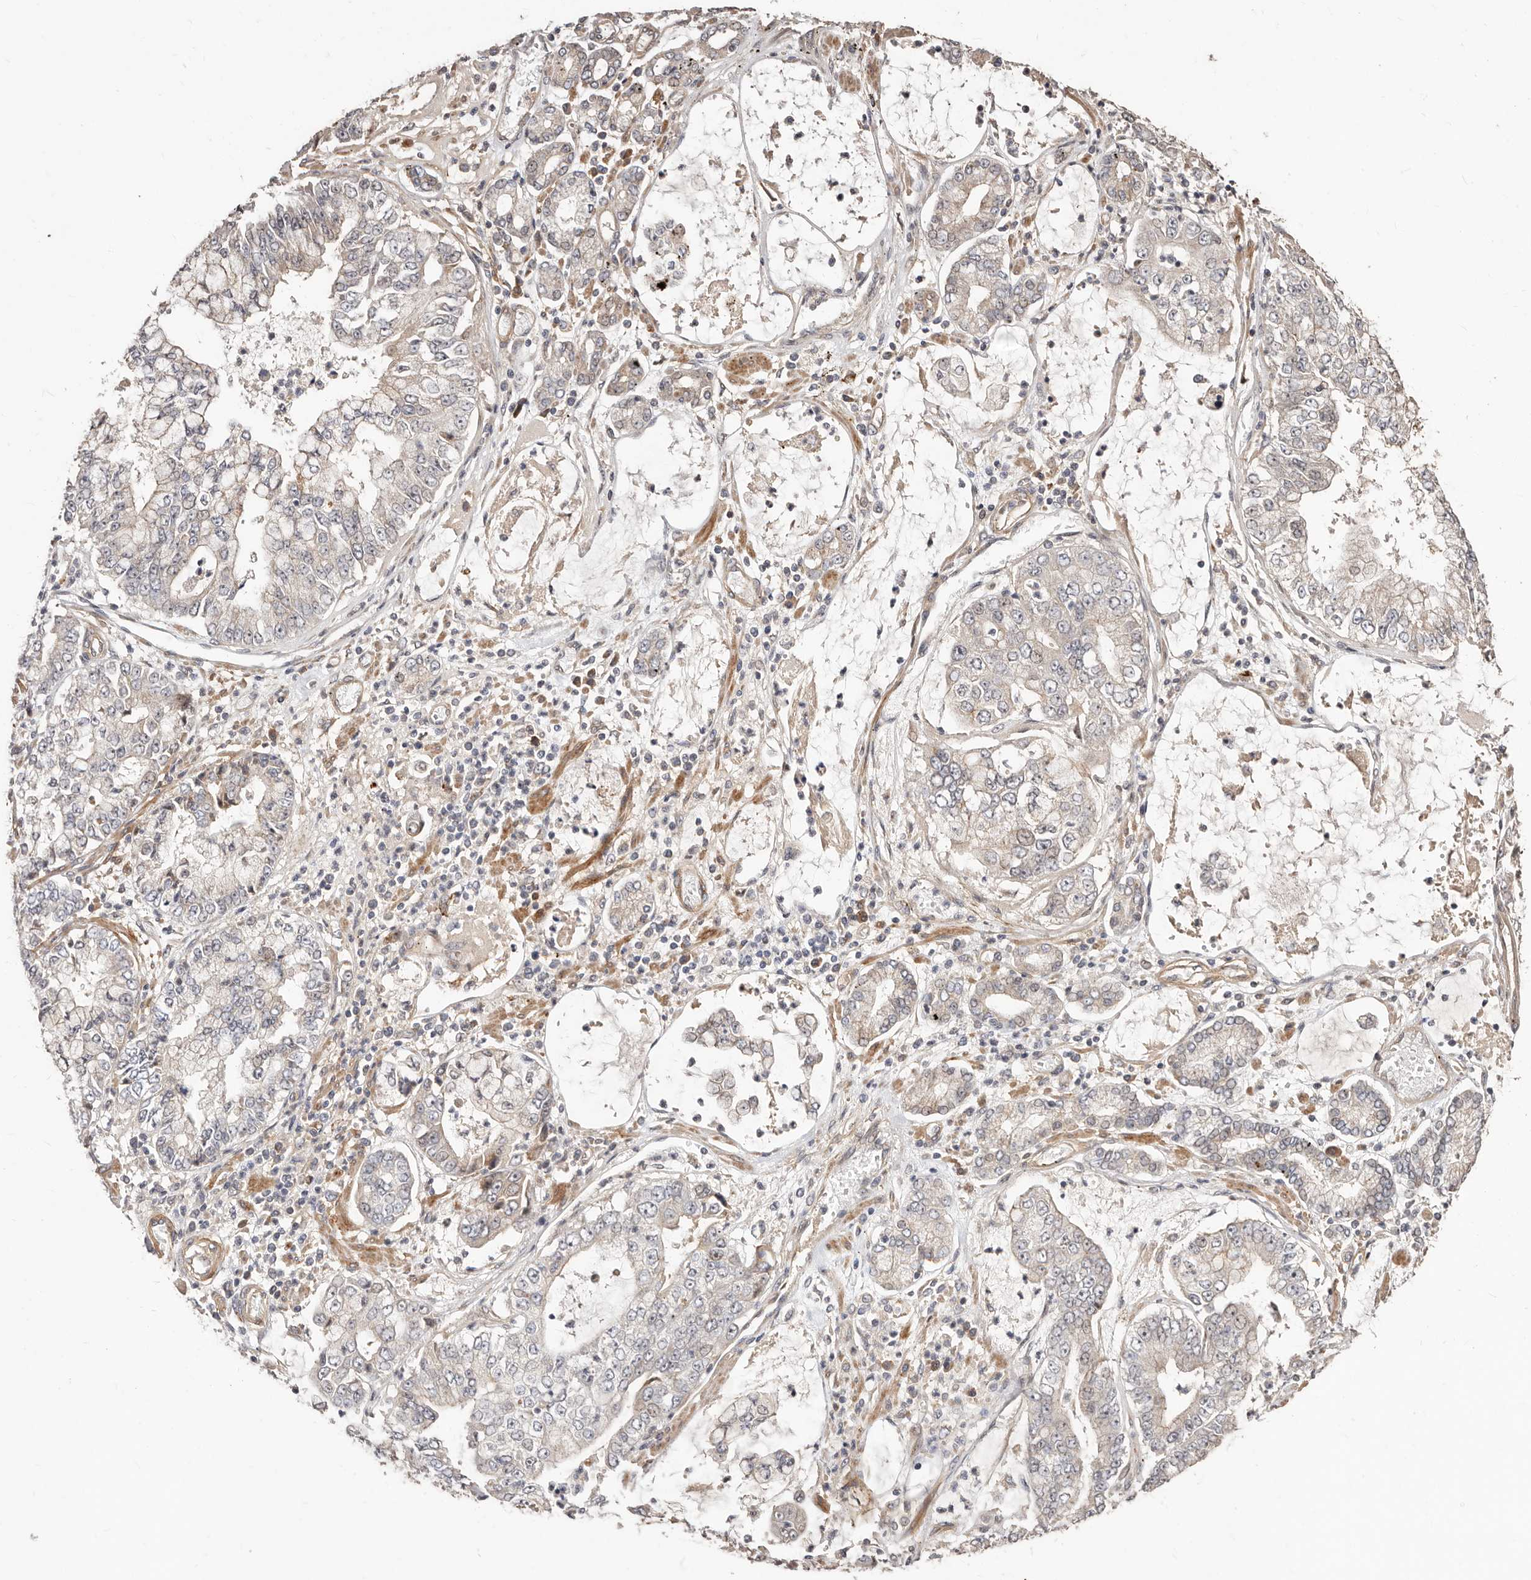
{"staining": {"intensity": "negative", "quantity": "none", "location": "none"}, "tissue": "stomach cancer", "cell_type": "Tumor cells", "image_type": "cancer", "snomed": [{"axis": "morphology", "description": "Adenocarcinoma, NOS"}, {"axis": "topography", "description": "Stomach"}], "caption": "This is an IHC micrograph of human stomach adenocarcinoma. There is no positivity in tumor cells.", "gene": "APOL6", "patient": {"sex": "male", "age": 76}}